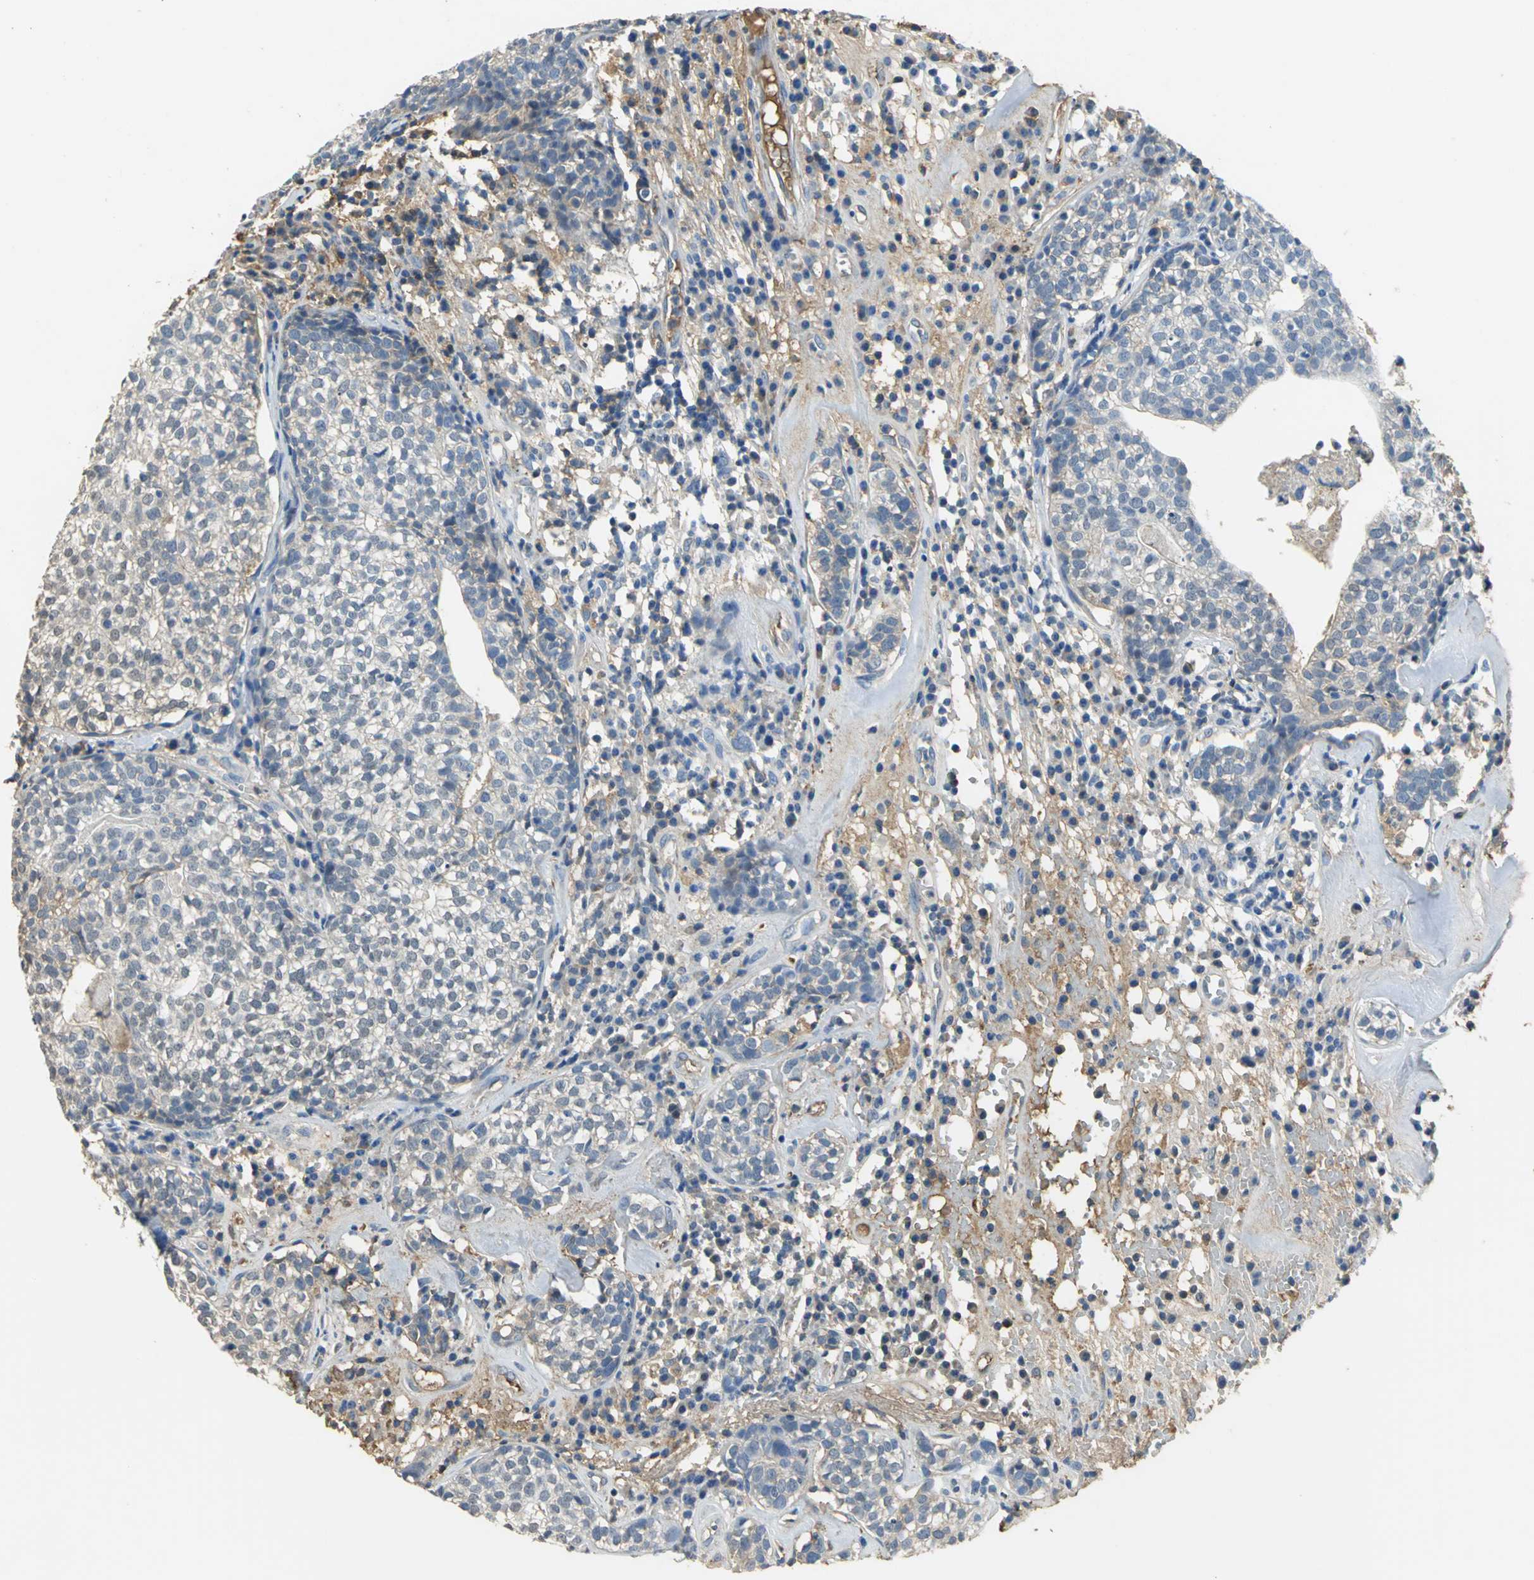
{"staining": {"intensity": "weak", "quantity": "25%-75%", "location": "cytoplasmic/membranous"}, "tissue": "head and neck cancer", "cell_type": "Tumor cells", "image_type": "cancer", "snomed": [{"axis": "morphology", "description": "Adenocarcinoma, NOS"}, {"axis": "topography", "description": "Salivary gland"}, {"axis": "topography", "description": "Head-Neck"}], "caption": "Tumor cells display low levels of weak cytoplasmic/membranous positivity in approximately 25%-75% of cells in head and neck cancer.", "gene": "GYG2", "patient": {"sex": "female", "age": 65}}